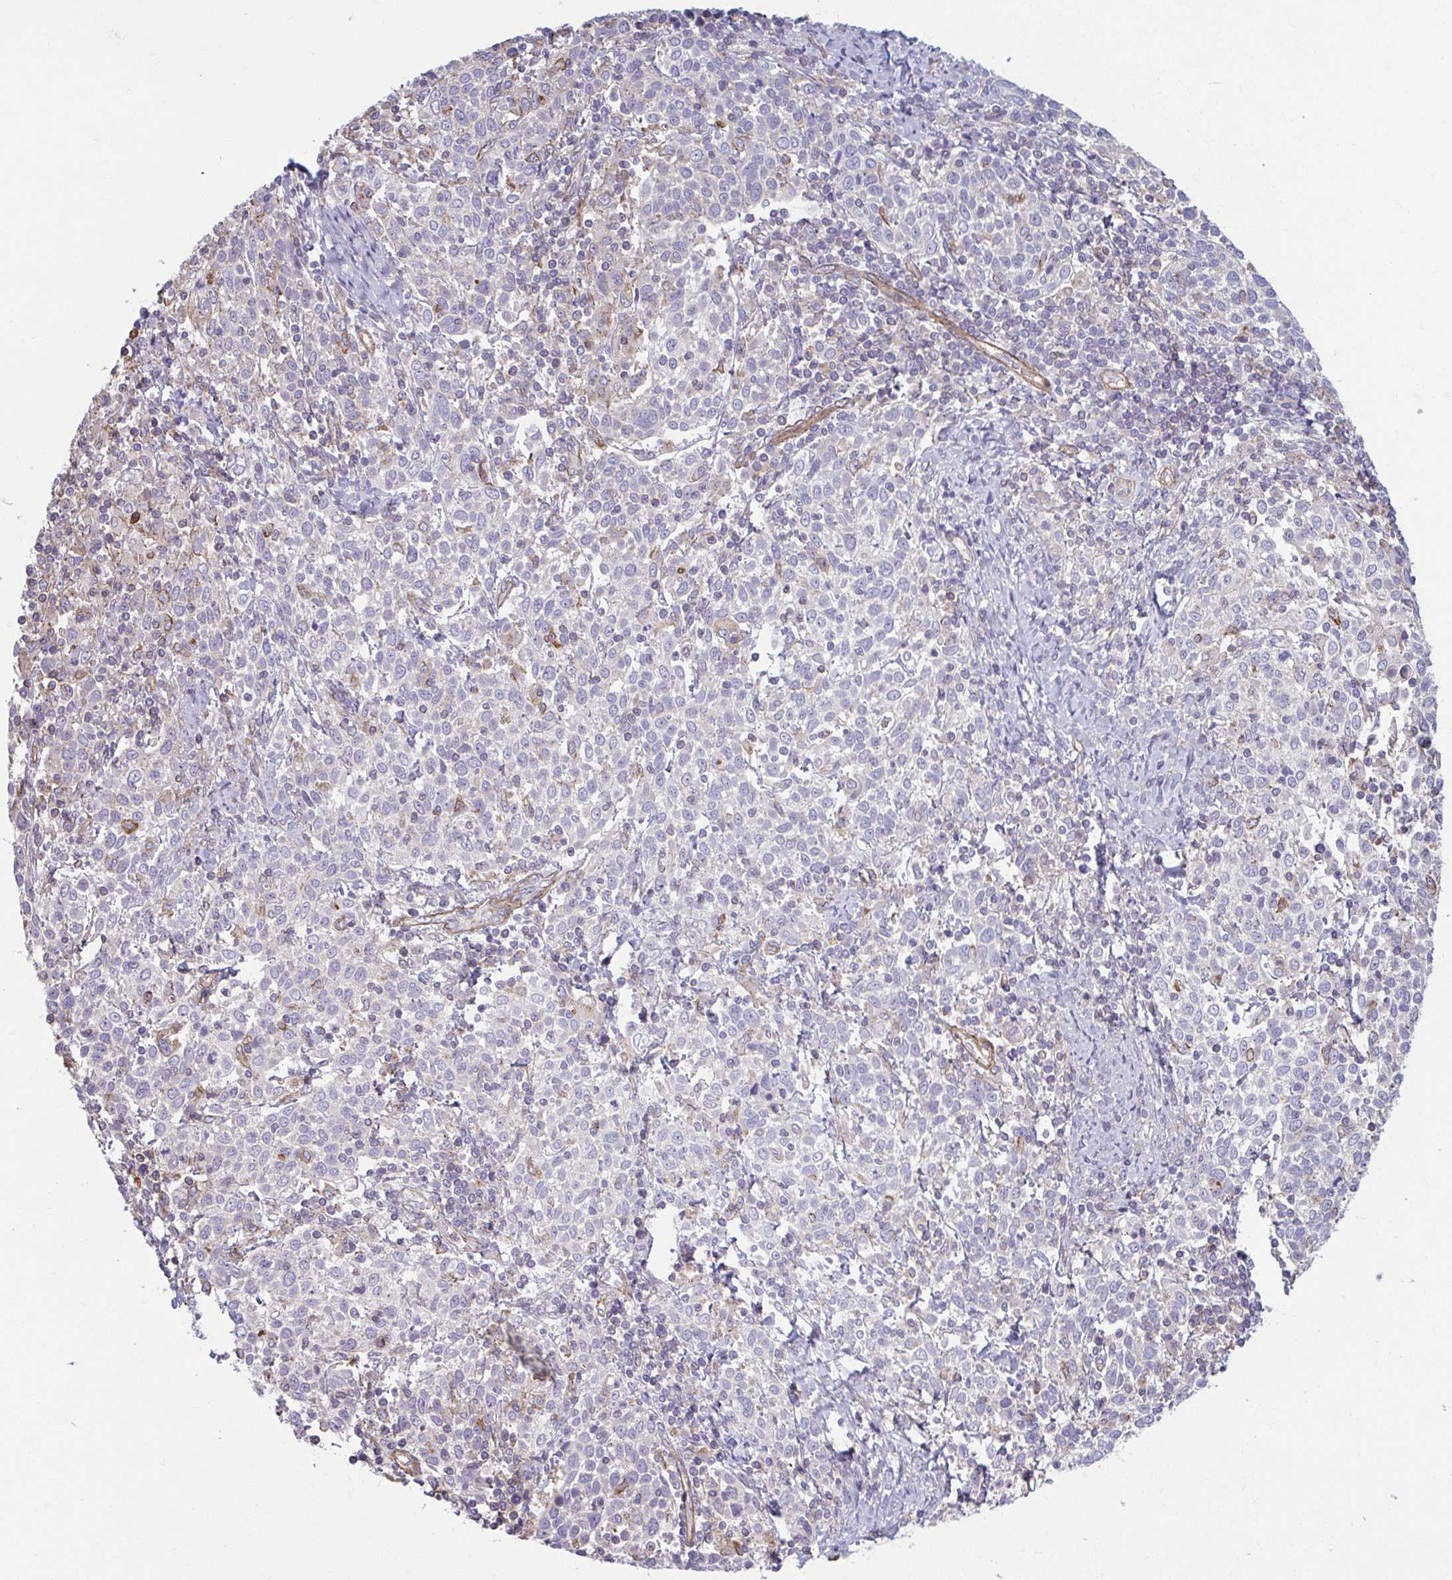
{"staining": {"intensity": "moderate", "quantity": "<25%", "location": "cytoplasmic/membranous"}, "tissue": "cervical cancer", "cell_type": "Tumor cells", "image_type": "cancer", "snomed": [{"axis": "morphology", "description": "Squamous cell carcinoma, NOS"}, {"axis": "topography", "description": "Cervix"}], "caption": "Moderate cytoplasmic/membranous protein staining is appreciated in approximately <25% of tumor cells in cervical cancer (squamous cell carcinoma).", "gene": "EID2B", "patient": {"sex": "female", "age": 61}}